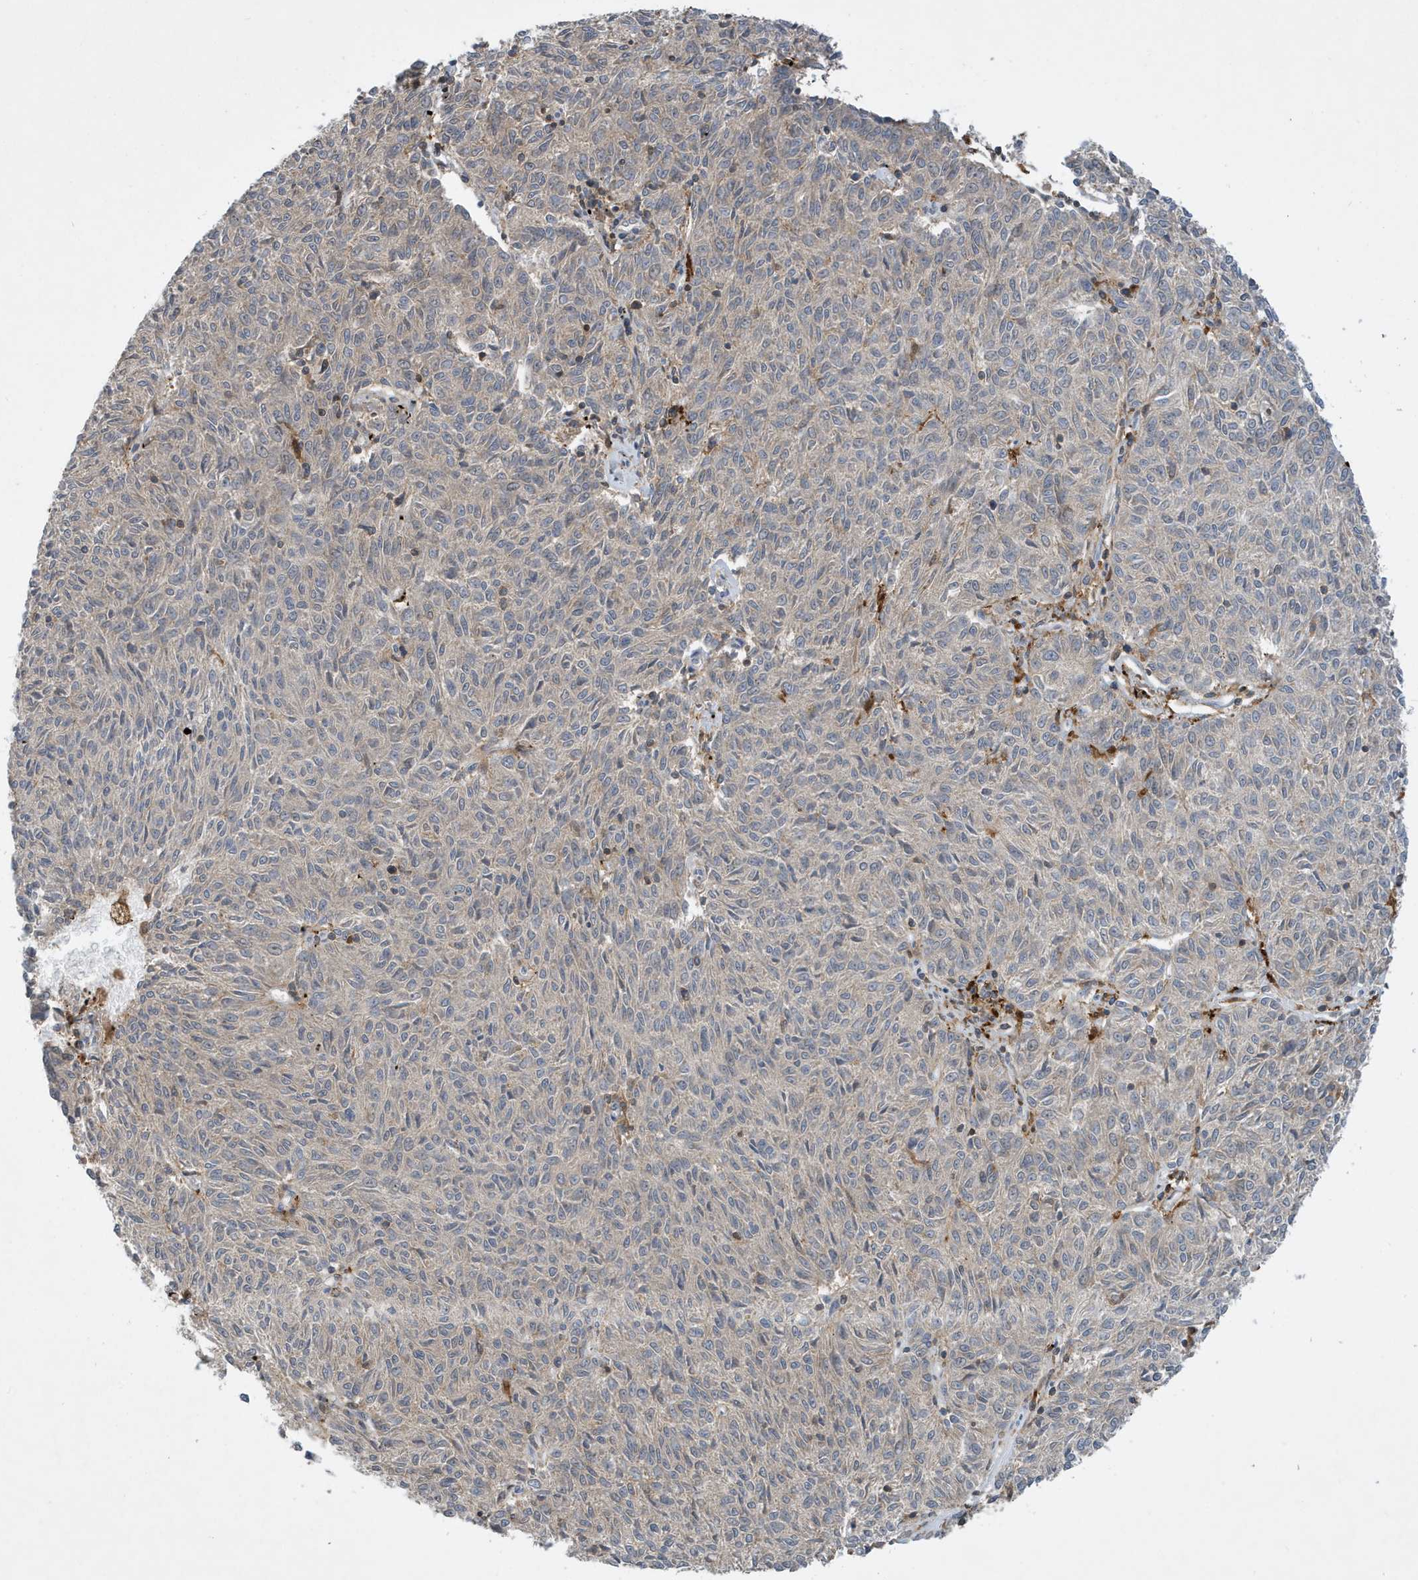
{"staining": {"intensity": "negative", "quantity": "none", "location": "none"}, "tissue": "melanoma", "cell_type": "Tumor cells", "image_type": "cancer", "snomed": [{"axis": "morphology", "description": "Malignant melanoma, NOS"}, {"axis": "topography", "description": "Skin"}], "caption": "This is an immunohistochemistry micrograph of human malignant melanoma. There is no expression in tumor cells.", "gene": "NSUN3", "patient": {"sex": "female", "age": 72}}